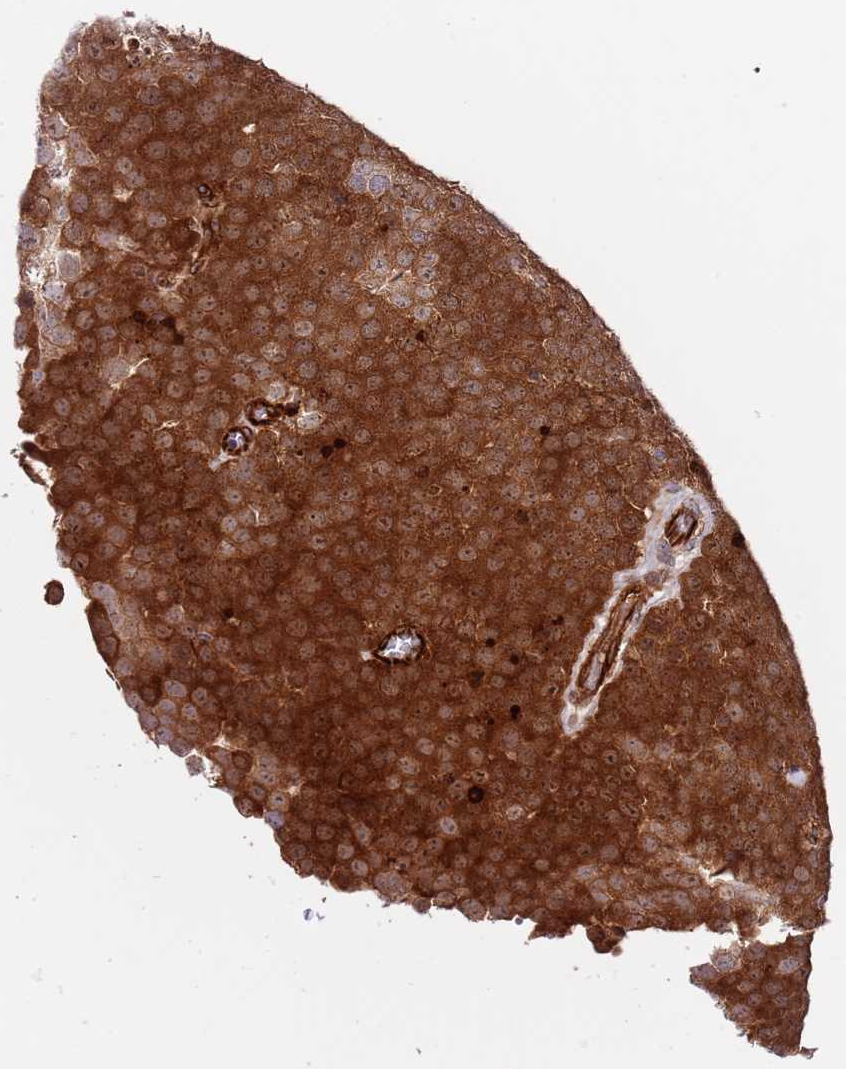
{"staining": {"intensity": "strong", "quantity": ">75%", "location": "cytoplasmic/membranous"}, "tissue": "testis cancer", "cell_type": "Tumor cells", "image_type": "cancer", "snomed": [{"axis": "morphology", "description": "Normal tissue, NOS"}, {"axis": "morphology", "description": "Seminoma, NOS"}, {"axis": "topography", "description": "Testis"}], "caption": "An IHC image of tumor tissue is shown. Protein staining in brown labels strong cytoplasmic/membranous positivity in seminoma (testis) within tumor cells. Nuclei are stained in blue.", "gene": "NEK3", "patient": {"sex": "male", "age": 71}}